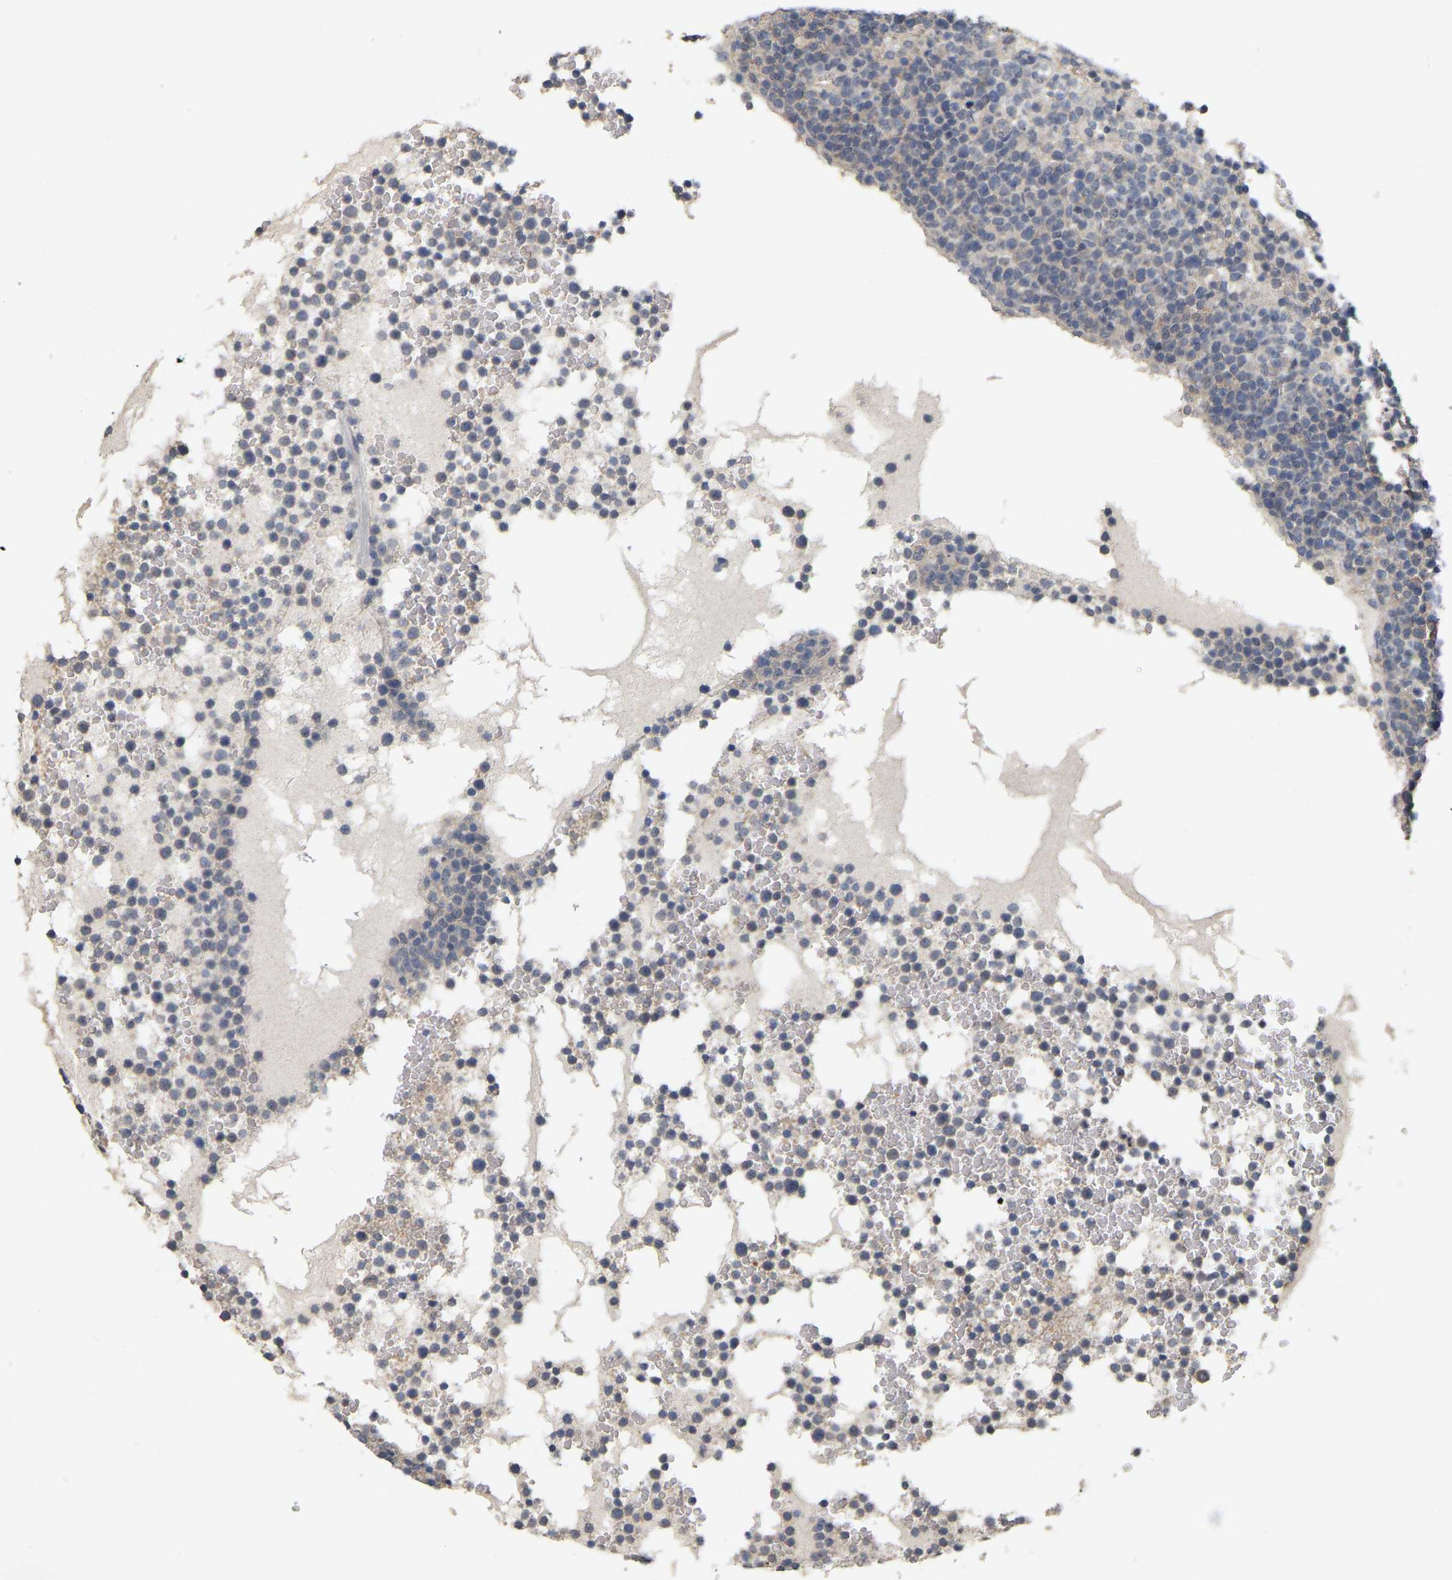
{"staining": {"intensity": "weak", "quantity": "<25%", "location": "cytoplasmic/membranous"}, "tissue": "lymphoma", "cell_type": "Tumor cells", "image_type": "cancer", "snomed": [{"axis": "morphology", "description": "Malignant lymphoma, non-Hodgkin's type, High grade"}, {"axis": "topography", "description": "Lymph node"}], "caption": "This histopathology image is of malignant lymphoma, non-Hodgkin's type (high-grade) stained with immunohistochemistry to label a protein in brown with the nuclei are counter-stained blue. There is no expression in tumor cells.", "gene": "RUVBL1", "patient": {"sex": "male", "age": 61}}